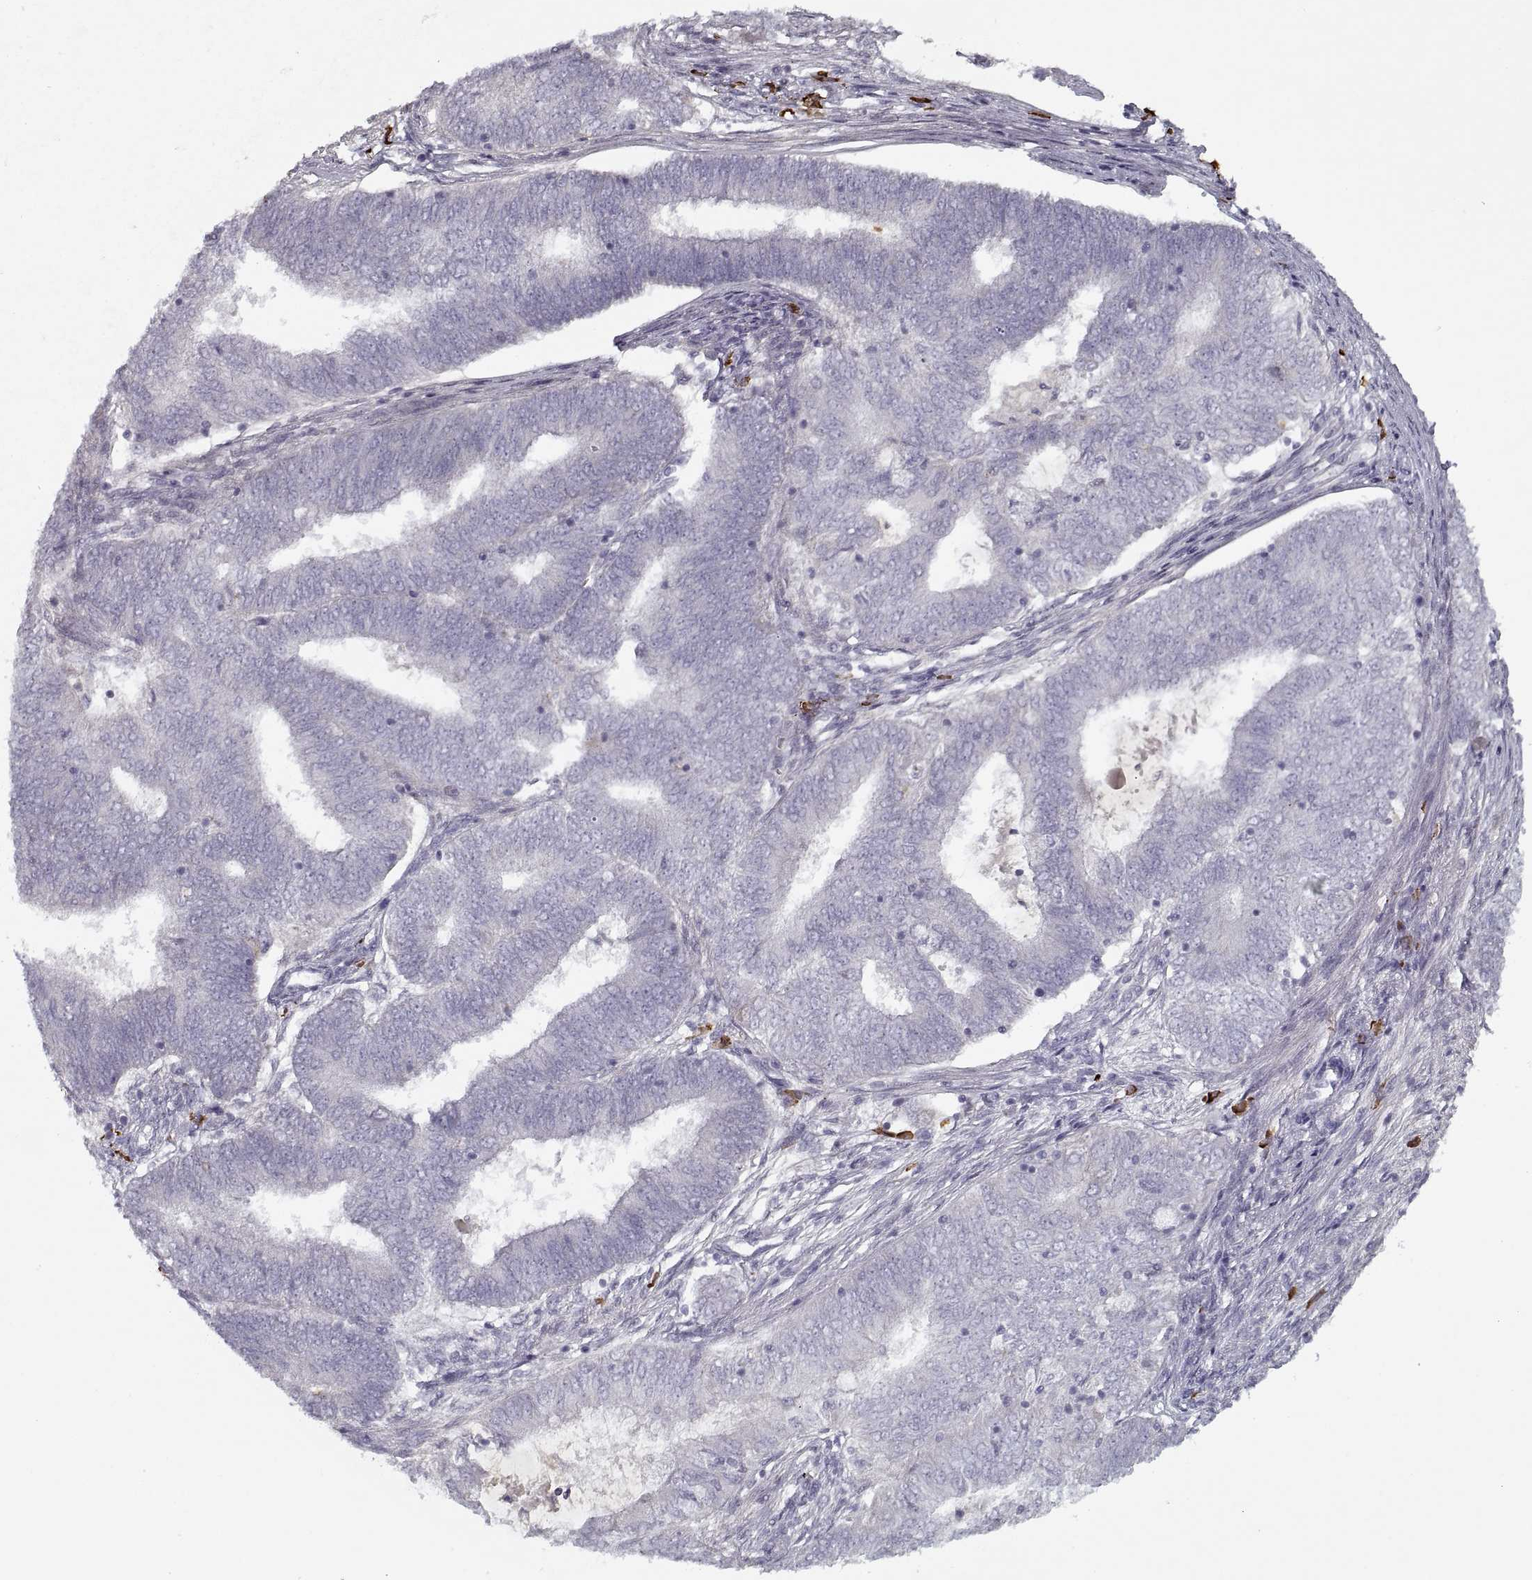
{"staining": {"intensity": "negative", "quantity": "none", "location": "none"}, "tissue": "endometrial cancer", "cell_type": "Tumor cells", "image_type": "cancer", "snomed": [{"axis": "morphology", "description": "Adenocarcinoma, NOS"}, {"axis": "topography", "description": "Endometrium"}], "caption": "Tumor cells show no significant protein positivity in endometrial cancer (adenocarcinoma).", "gene": "GAD2", "patient": {"sex": "female", "age": 62}}